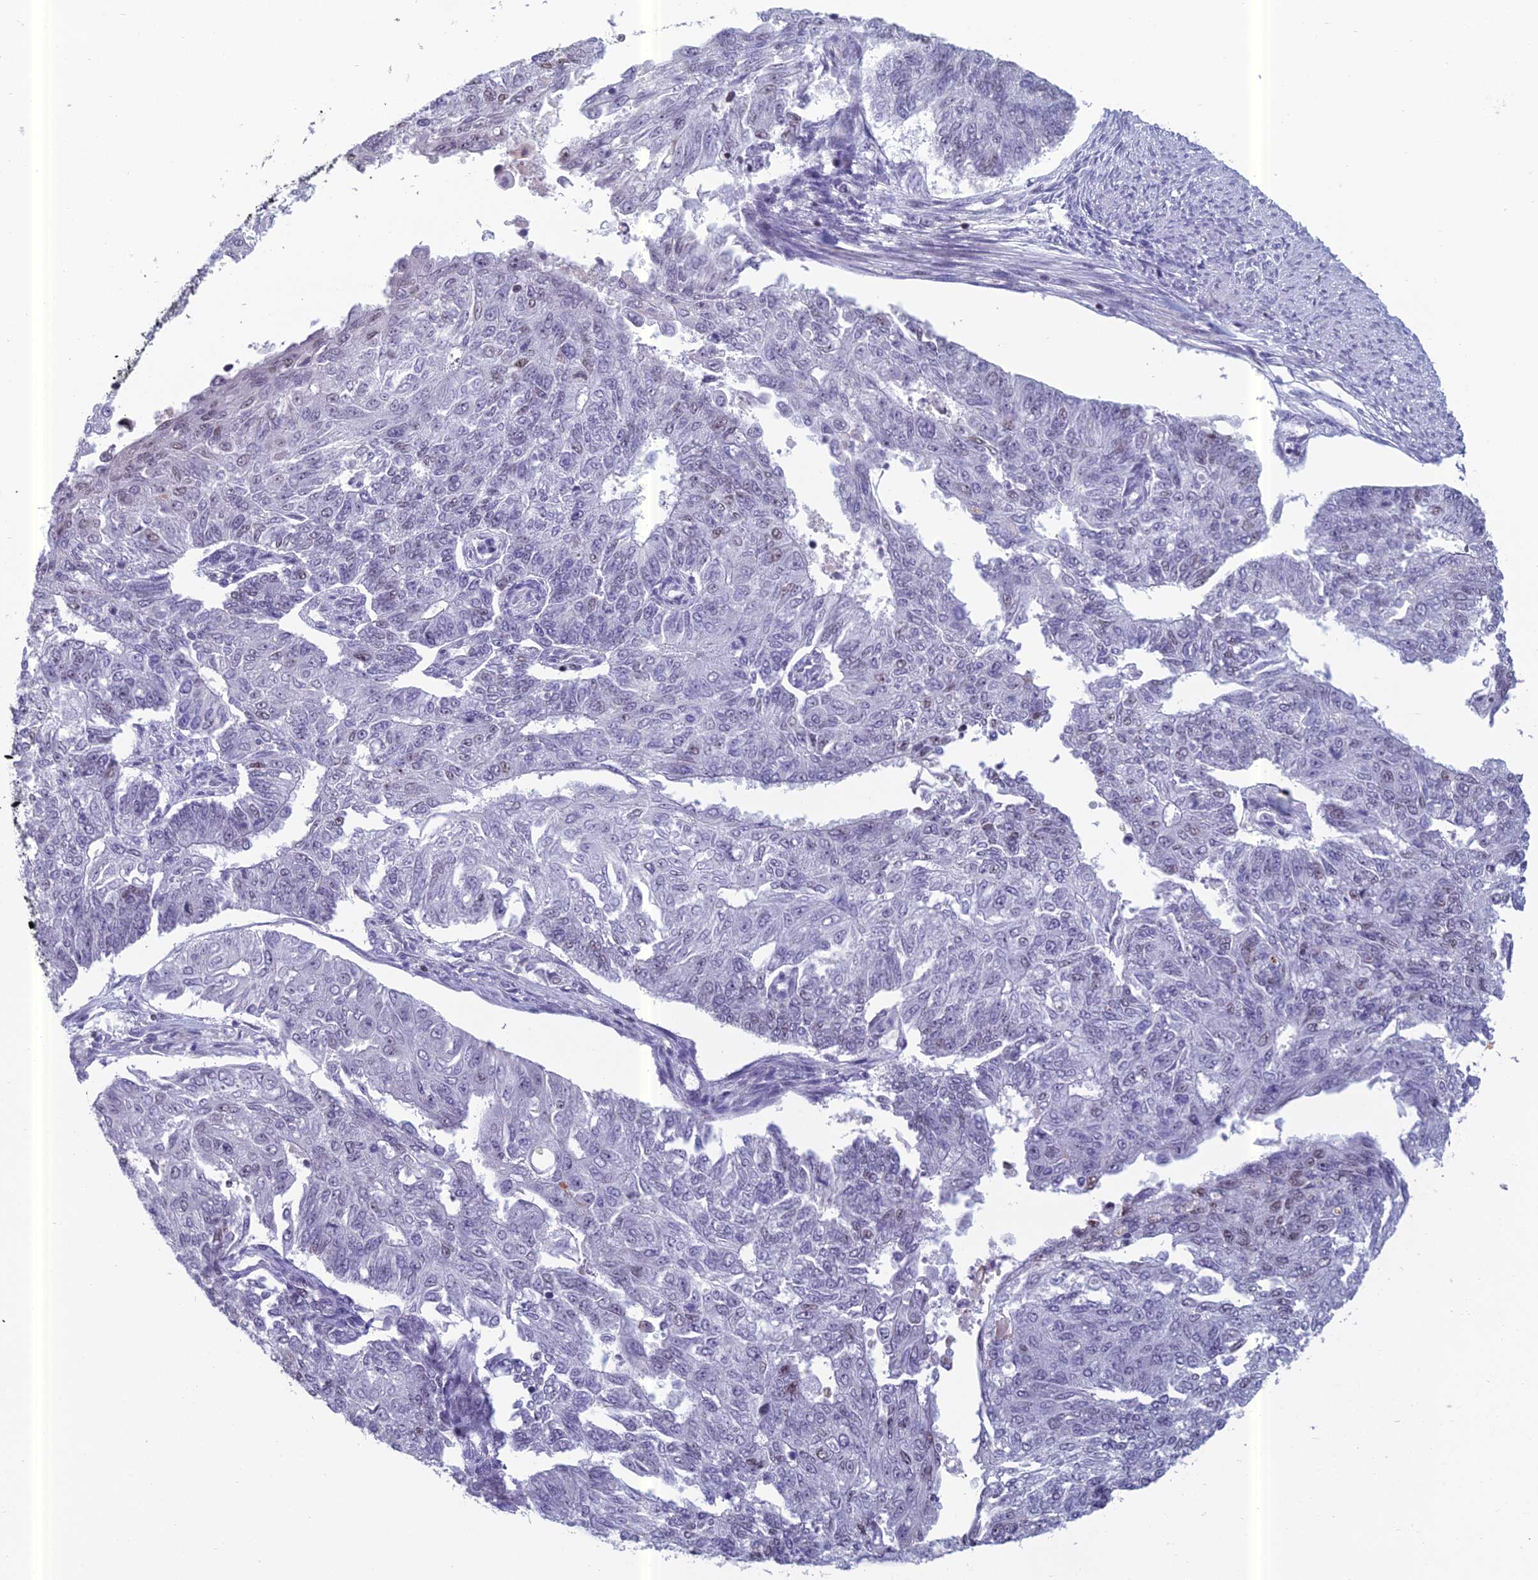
{"staining": {"intensity": "negative", "quantity": "none", "location": "none"}, "tissue": "endometrial cancer", "cell_type": "Tumor cells", "image_type": "cancer", "snomed": [{"axis": "morphology", "description": "Adenocarcinoma, NOS"}, {"axis": "topography", "description": "Endometrium"}], "caption": "Tumor cells show no significant protein staining in endometrial cancer (adenocarcinoma).", "gene": "RGS17", "patient": {"sex": "female", "age": 32}}